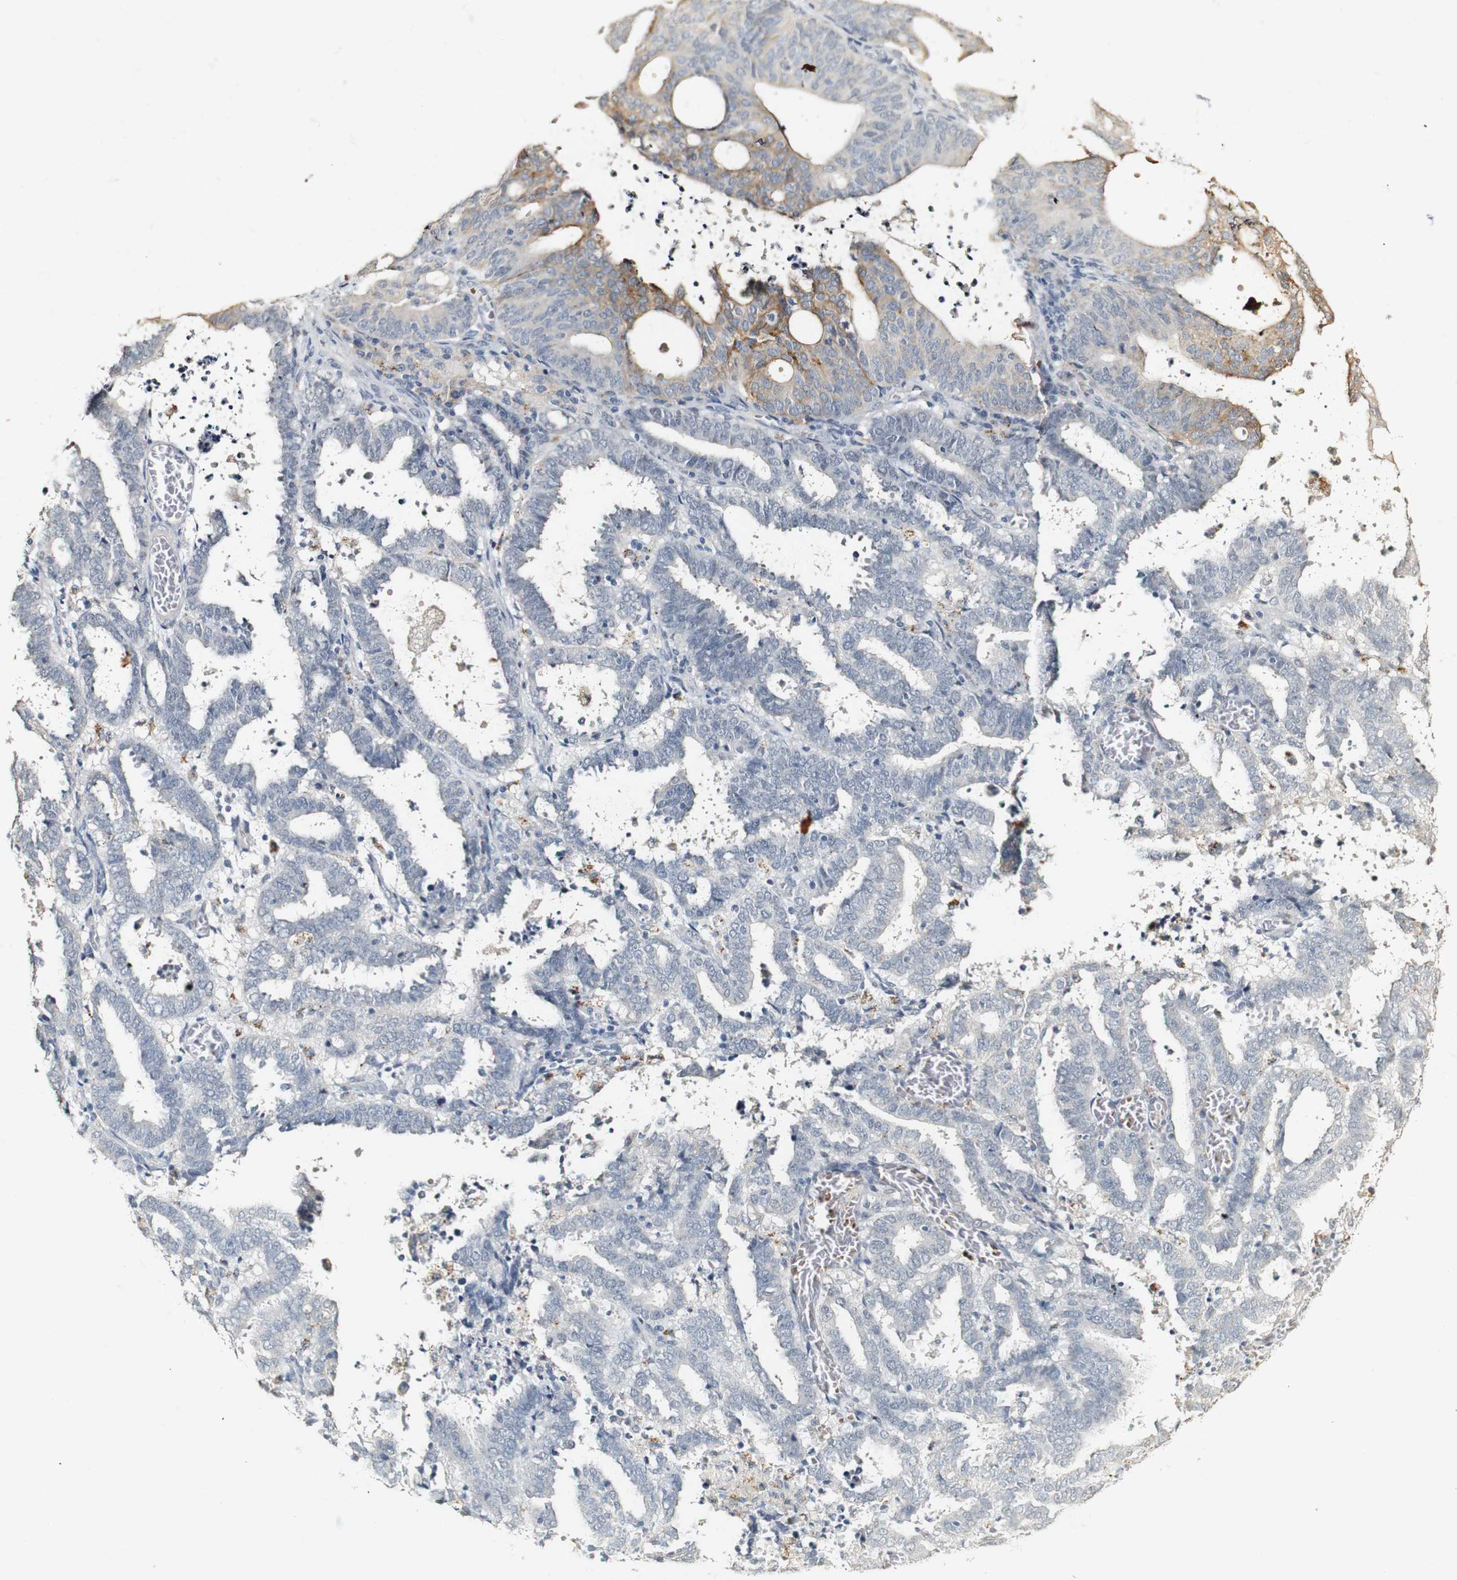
{"staining": {"intensity": "moderate", "quantity": "<25%", "location": "cytoplasmic/membranous"}, "tissue": "endometrial cancer", "cell_type": "Tumor cells", "image_type": "cancer", "snomed": [{"axis": "morphology", "description": "Adenocarcinoma, NOS"}, {"axis": "topography", "description": "Uterus"}], "caption": "The histopathology image displays immunohistochemical staining of endometrial cancer. There is moderate cytoplasmic/membranous staining is appreciated in about <25% of tumor cells.", "gene": "SYT7", "patient": {"sex": "female", "age": 83}}